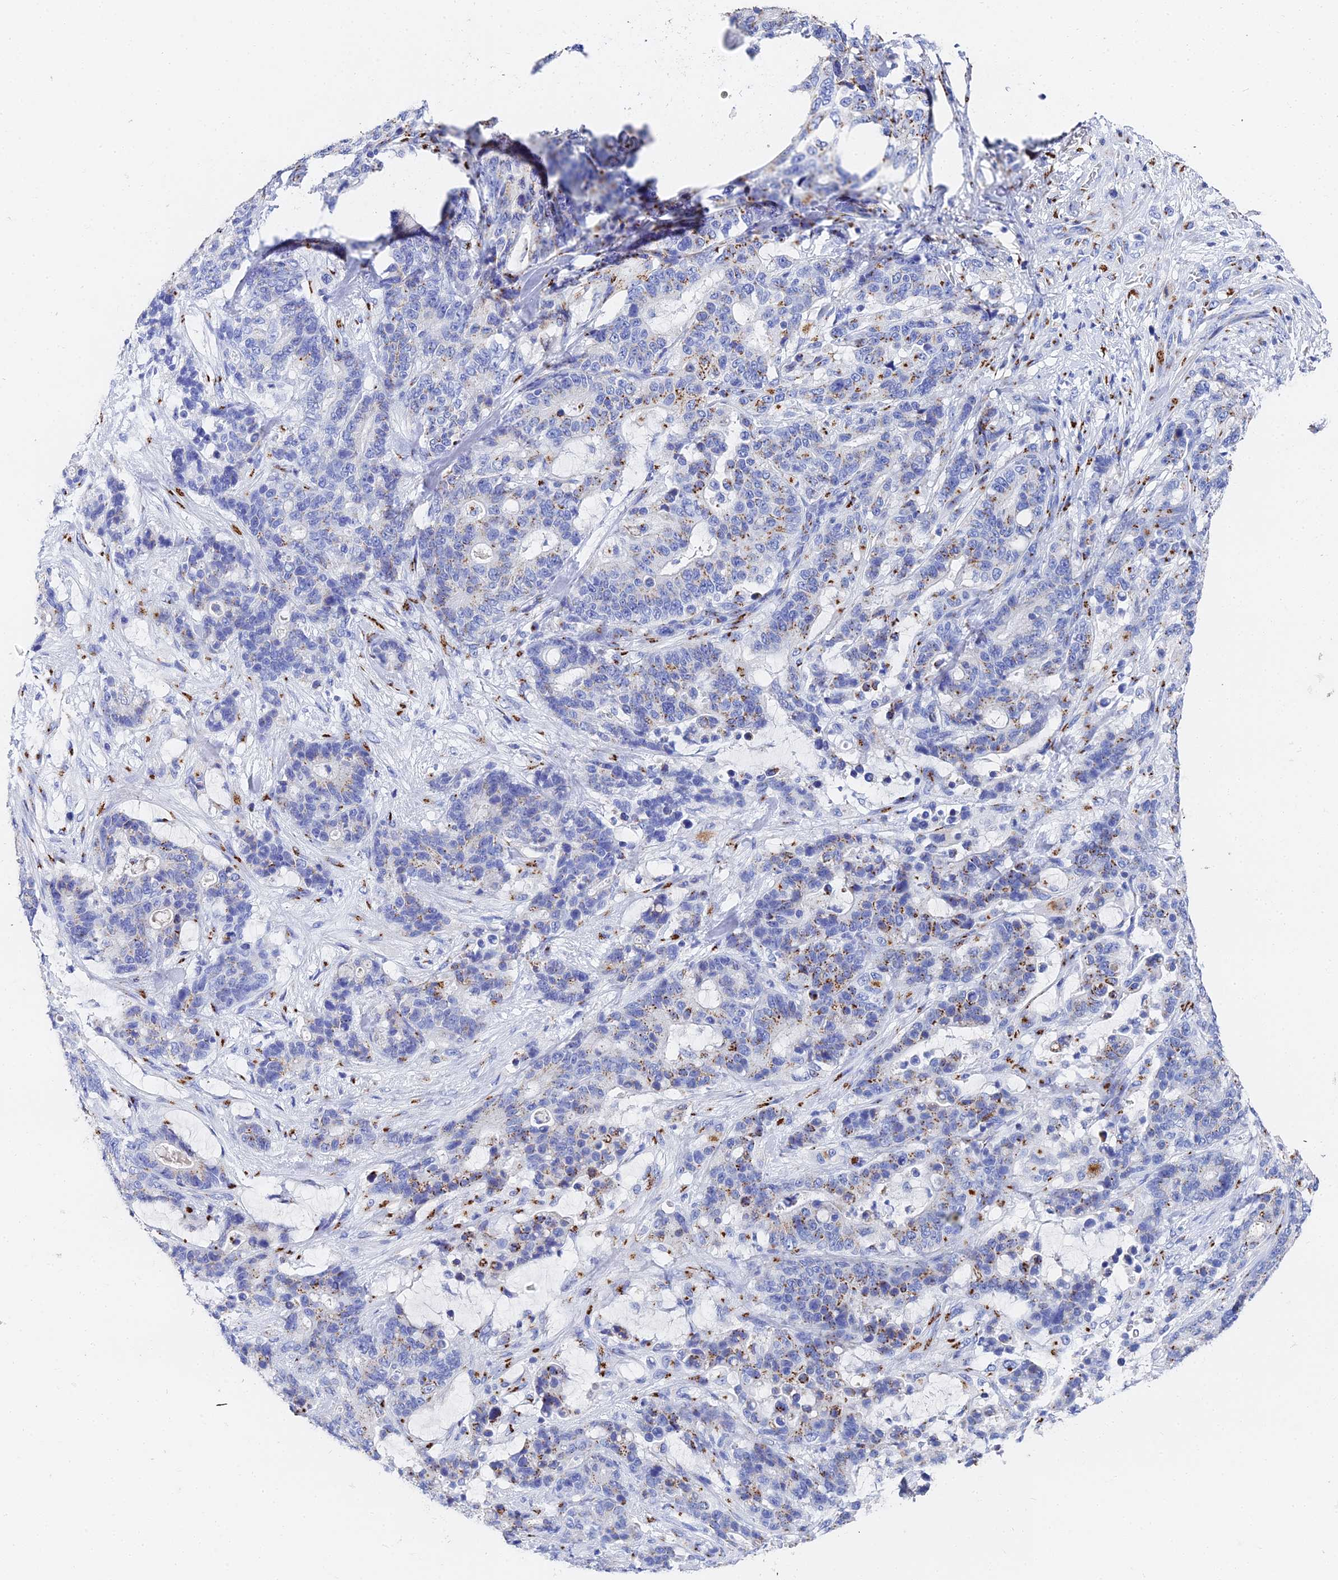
{"staining": {"intensity": "moderate", "quantity": "25%-75%", "location": "cytoplasmic/membranous"}, "tissue": "stomach cancer", "cell_type": "Tumor cells", "image_type": "cancer", "snomed": [{"axis": "morphology", "description": "Normal tissue, NOS"}, {"axis": "morphology", "description": "Adenocarcinoma, NOS"}, {"axis": "topography", "description": "Stomach"}], "caption": "Immunohistochemical staining of human stomach cancer (adenocarcinoma) reveals medium levels of moderate cytoplasmic/membranous positivity in approximately 25%-75% of tumor cells. The staining is performed using DAB brown chromogen to label protein expression. The nuclei are counter-stained blue using hematoxylin.", "gene": "ENSG00000268674", "patient": {"sex": "female", "age": 64}}